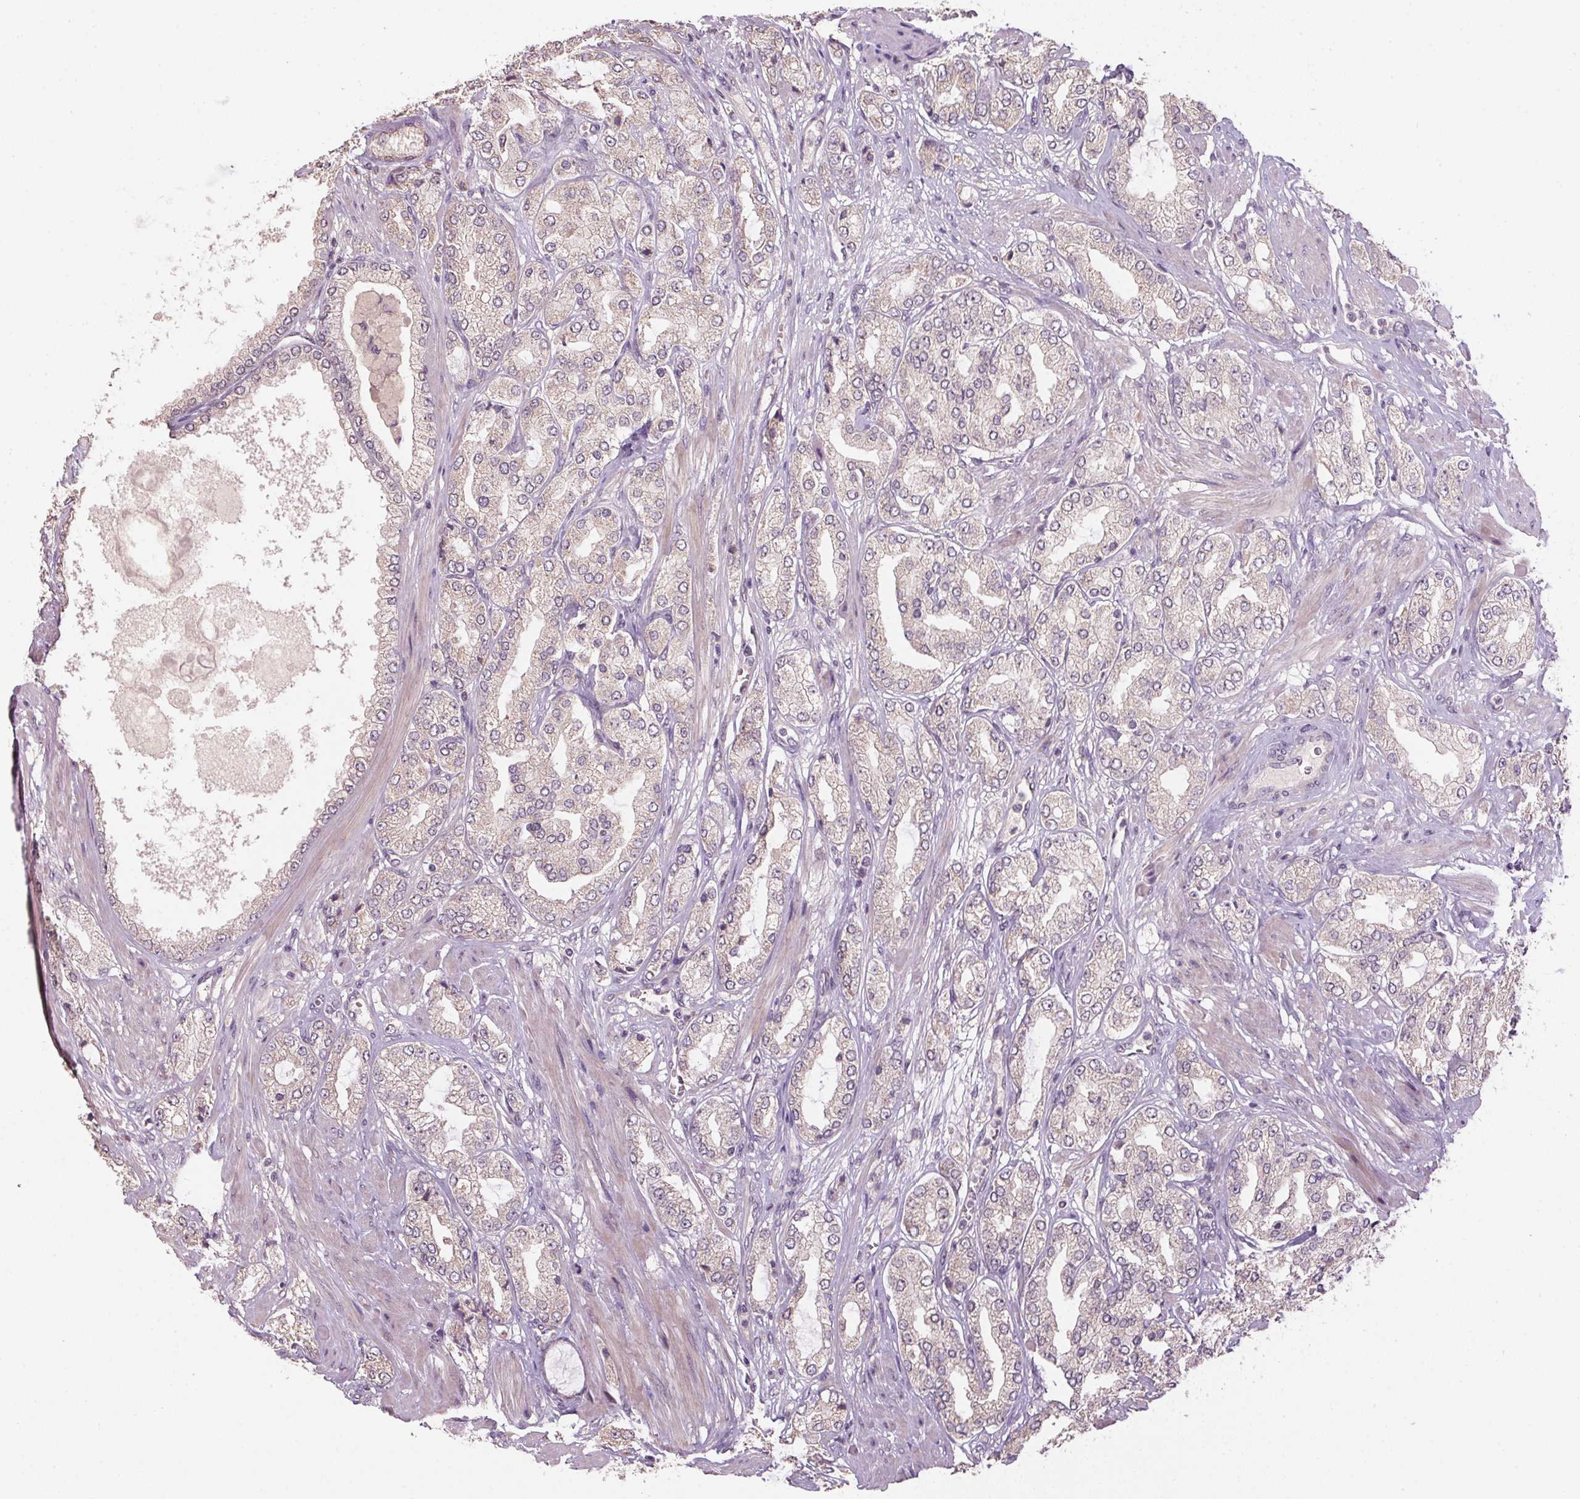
{"staining": {"intensity": "weak", "quantity": "<25%", "location": "cytoplasmic/membranous"}, "tissue": "prostate cancer", "cell_type": "Tumor cells", "image_type": "cancer", "snomed": [{"axis": "morphology", "description": "Adenocarcinoma, High grade"}, {"axis": "topography", "description": "Prostate"}], "caption": "Immunohistochemistry image of prostate cancer stained for a protein (brown), which reveals no positivity in tumor cells. (Brightfield microscopy of DAB immunohistochemistry (IHC) at high magnification).", "gene": "ALDH8A1", "patient": {"sex": "male", "age": 68}}